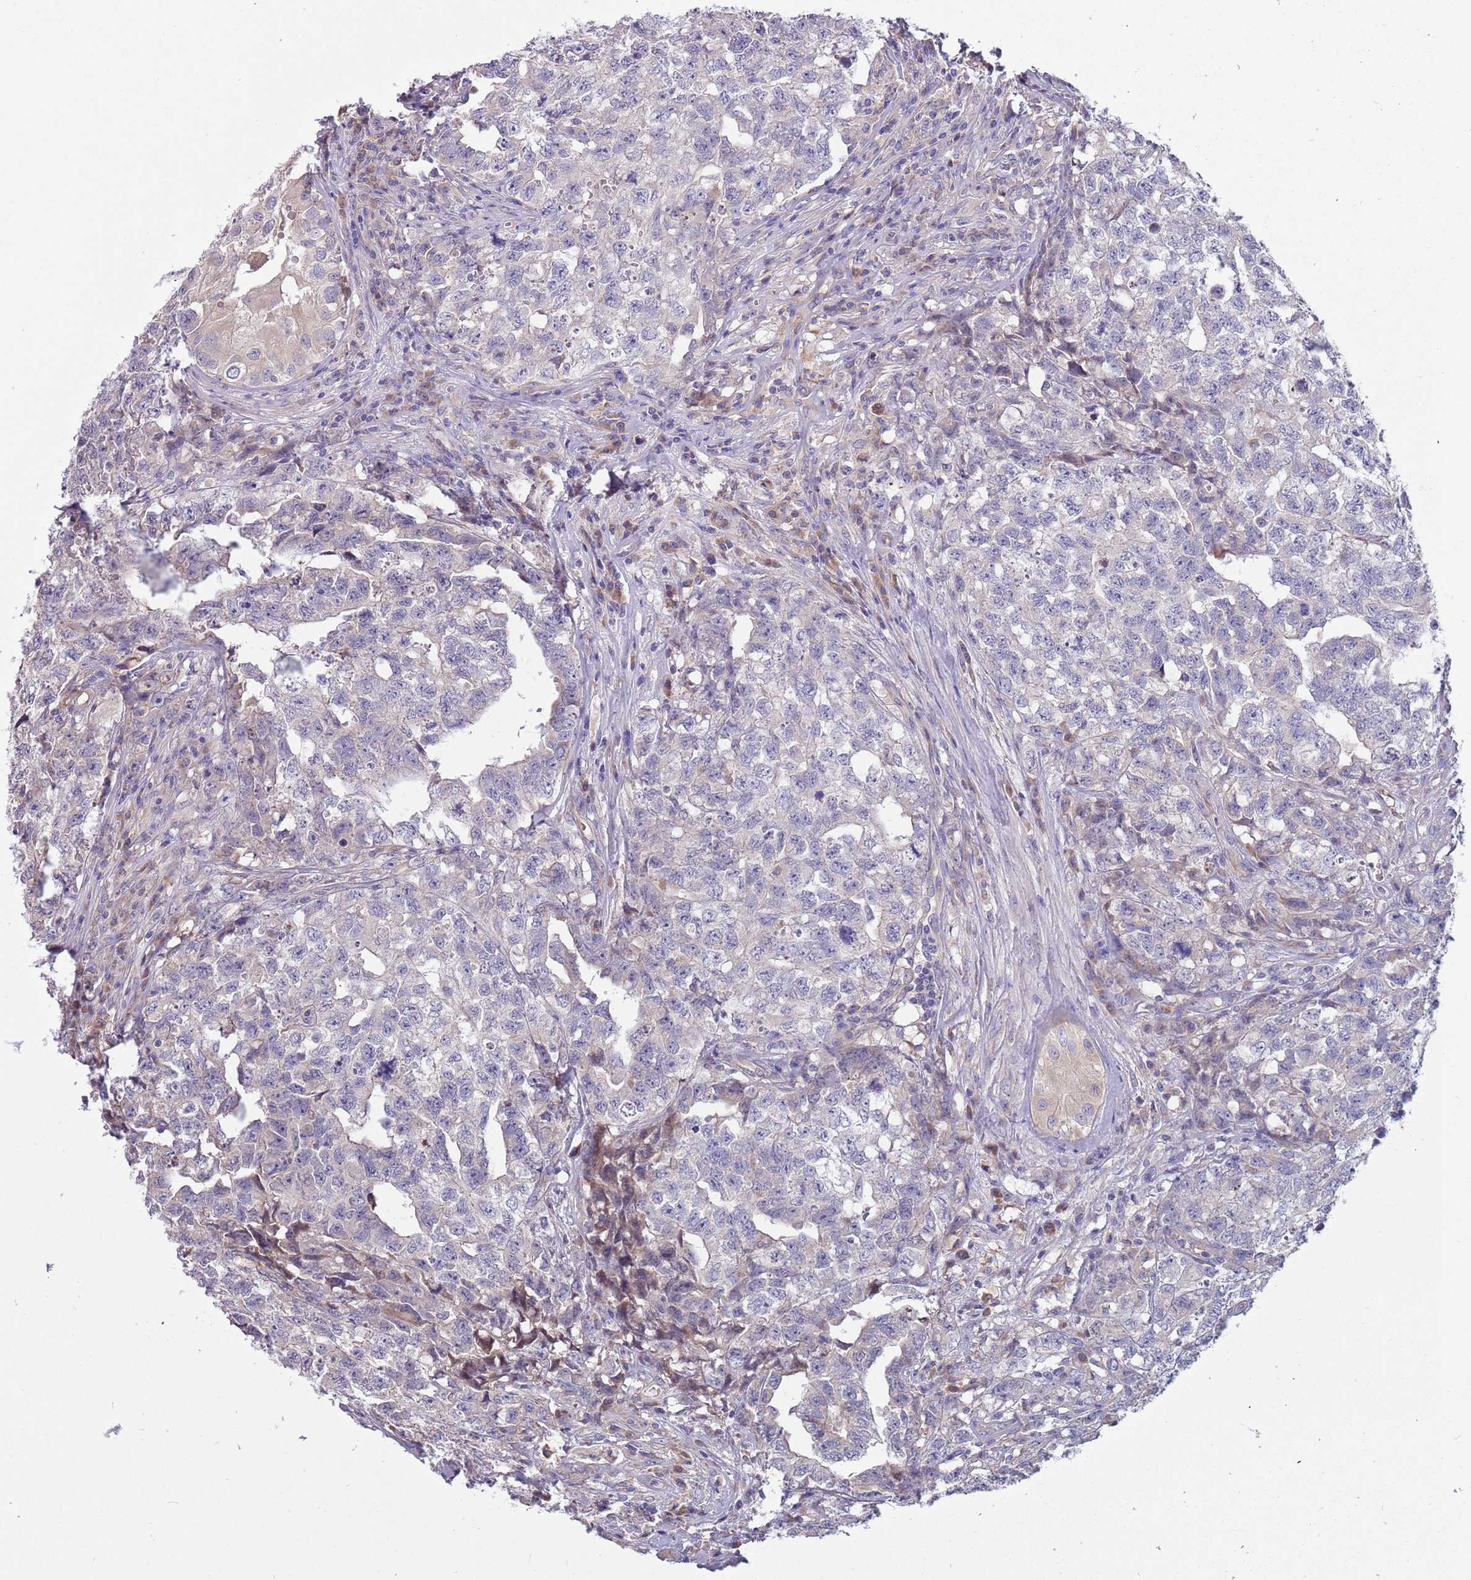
{"staining": {"intensity": "negative", "quantity": "none", "location": "none"}, "tissue": "testis cancer", "cell_type": "Tumor cells", "image_type": "cancer", "snomed": [{"axis": "morphology", "description": "Carcinoma, Embryonal, NOS"}, {"axis": "topography", "description": "Testis"}], "caption": "Human testis cancer stained for a protein using immunohistochemistry demonstrates no staining in tumor cells.", "gene": "CABYR", "patient": {"sex": "male", "age": 31}}